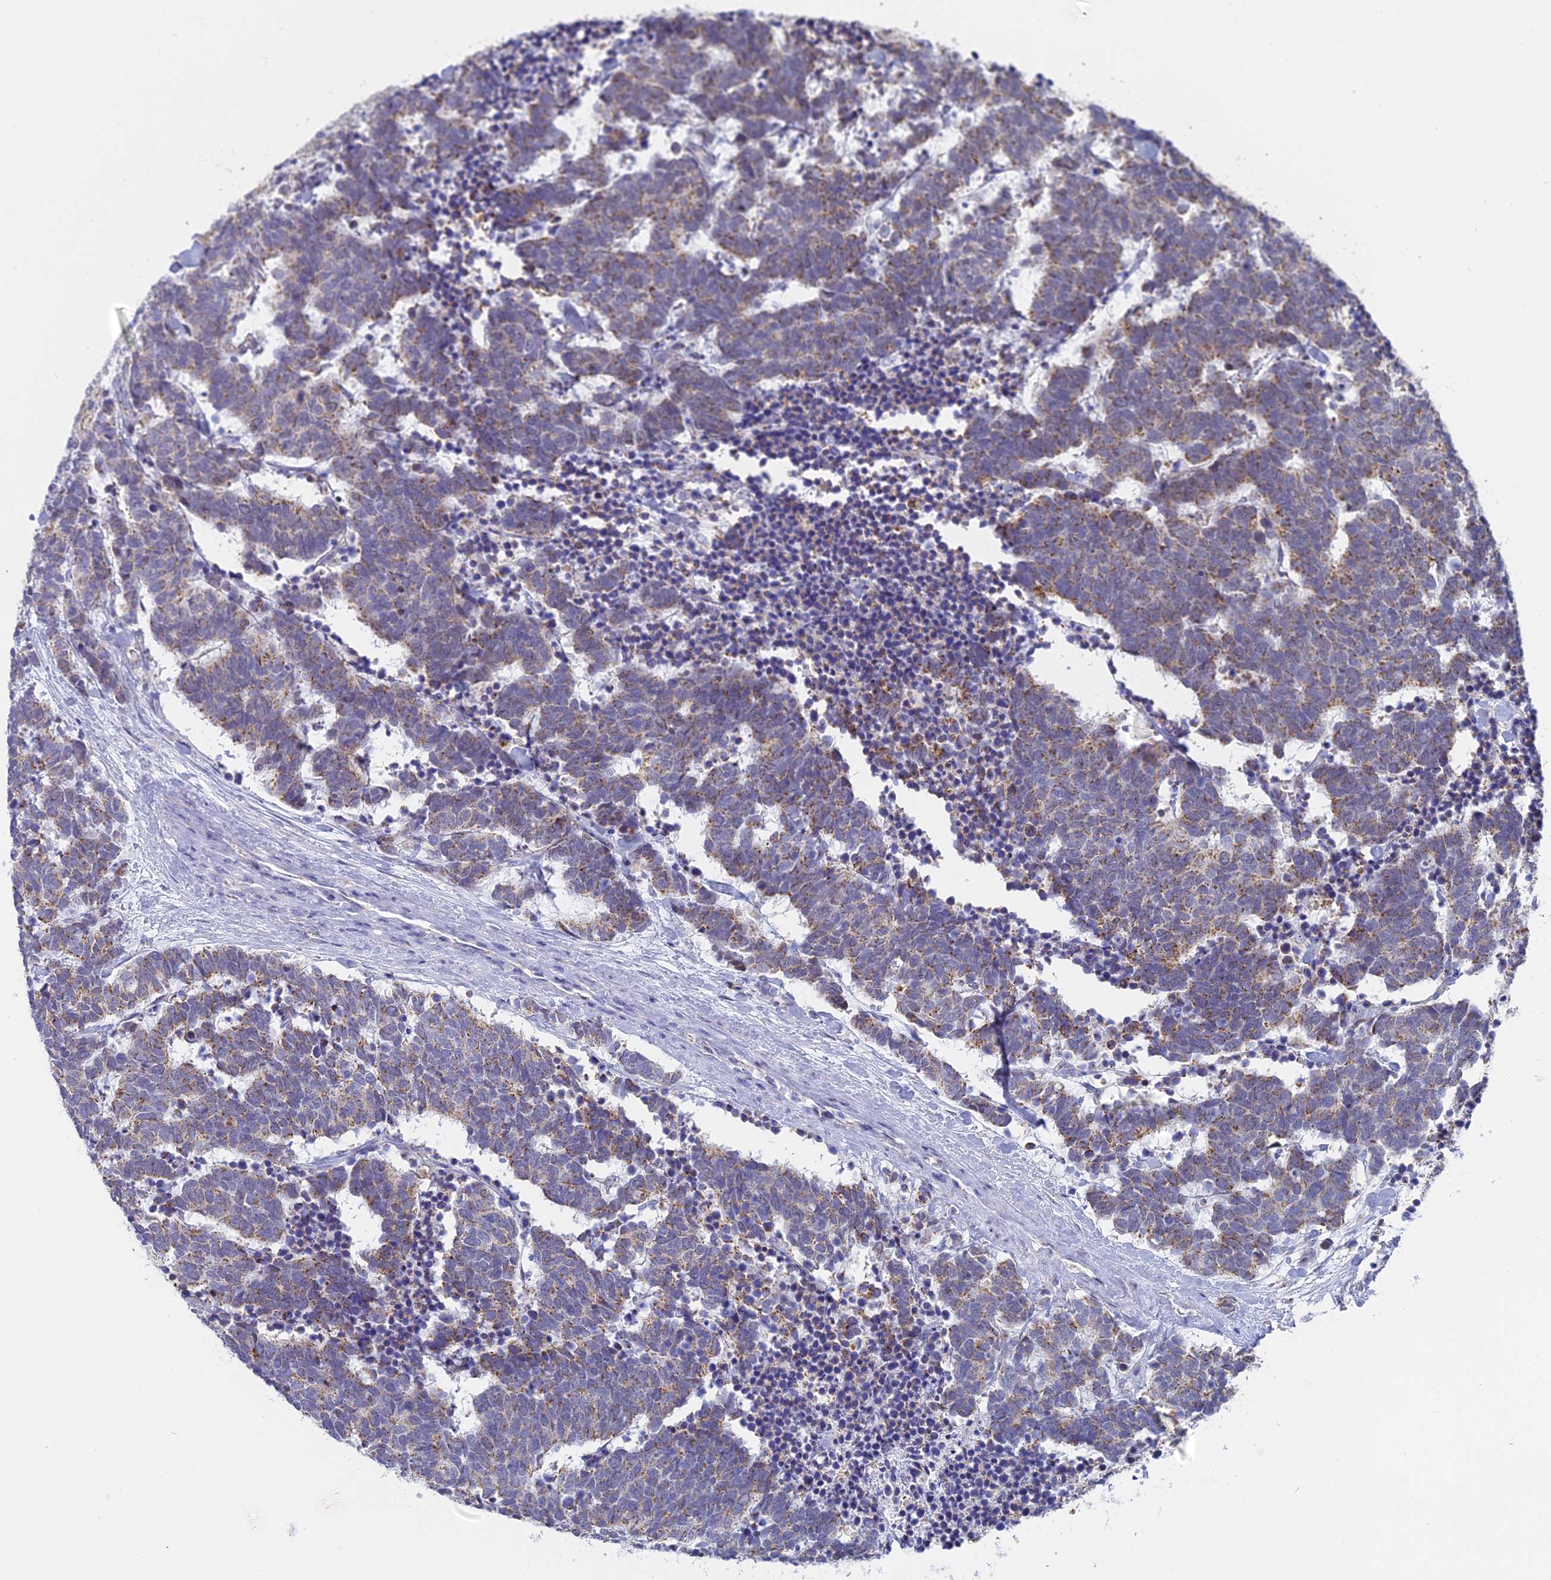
{"staining": {"intensity": "weak", "quantity": "25%-75%", "location": "cytoplasmic/membranous"}, "tissue": "carcinoid", "cell_type": "Tumor cells", "image_type": "cancer", "snomed": [{"axis": "morphology", "description": "Carcinoma, NOS"}, {"axis": "morphology", "description": "Carcinoid, malignant, NOS"}, {"axis": "topography", "description": "Urinary bladder"}], "caption": "Malignant carcinoid was stained to show a protein in brown. There is low levels of weak cytoplasmic/membranous staining in approximately 25%-75% of tumor cells. (DAB IHC, brown staining for protein, blue staining for nuclei).", "gene": "DTWD1", "patient": {"sex": "male", "age": 57}}